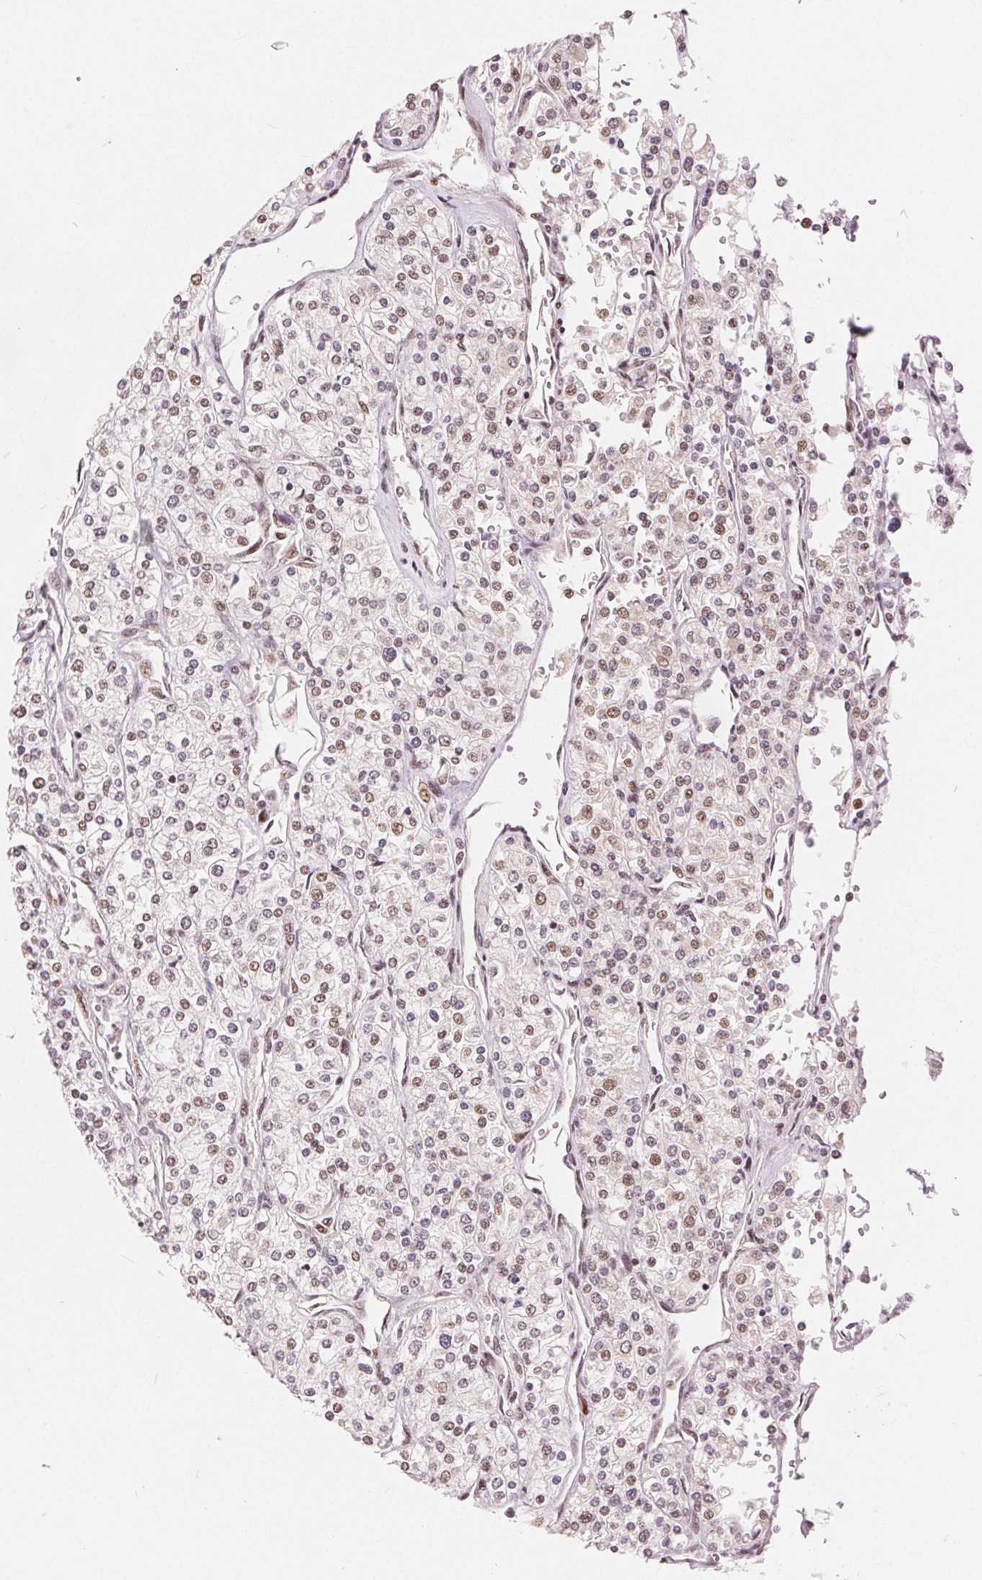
{"staining": {"intensity": "weak", "quantity": ">75%", "location": "nuclear"}, "tissue": "renal cancer", "cell_type": "Tumor cells", "image_type": "cancer", "snomed": [{"axis": "morphology", "description": "Adenocarcinoma, NOS"}, {"axis": "topography", "description": "Kidney"}], "caption": "IHC image of renal adenocarcinoma stained for a protein (brown), which reveals low levels of weak nuclear staining in approximately >75% of tumor cells.", "gene": "ZNF703", "patient": {"sex": "male", "age": 80}}